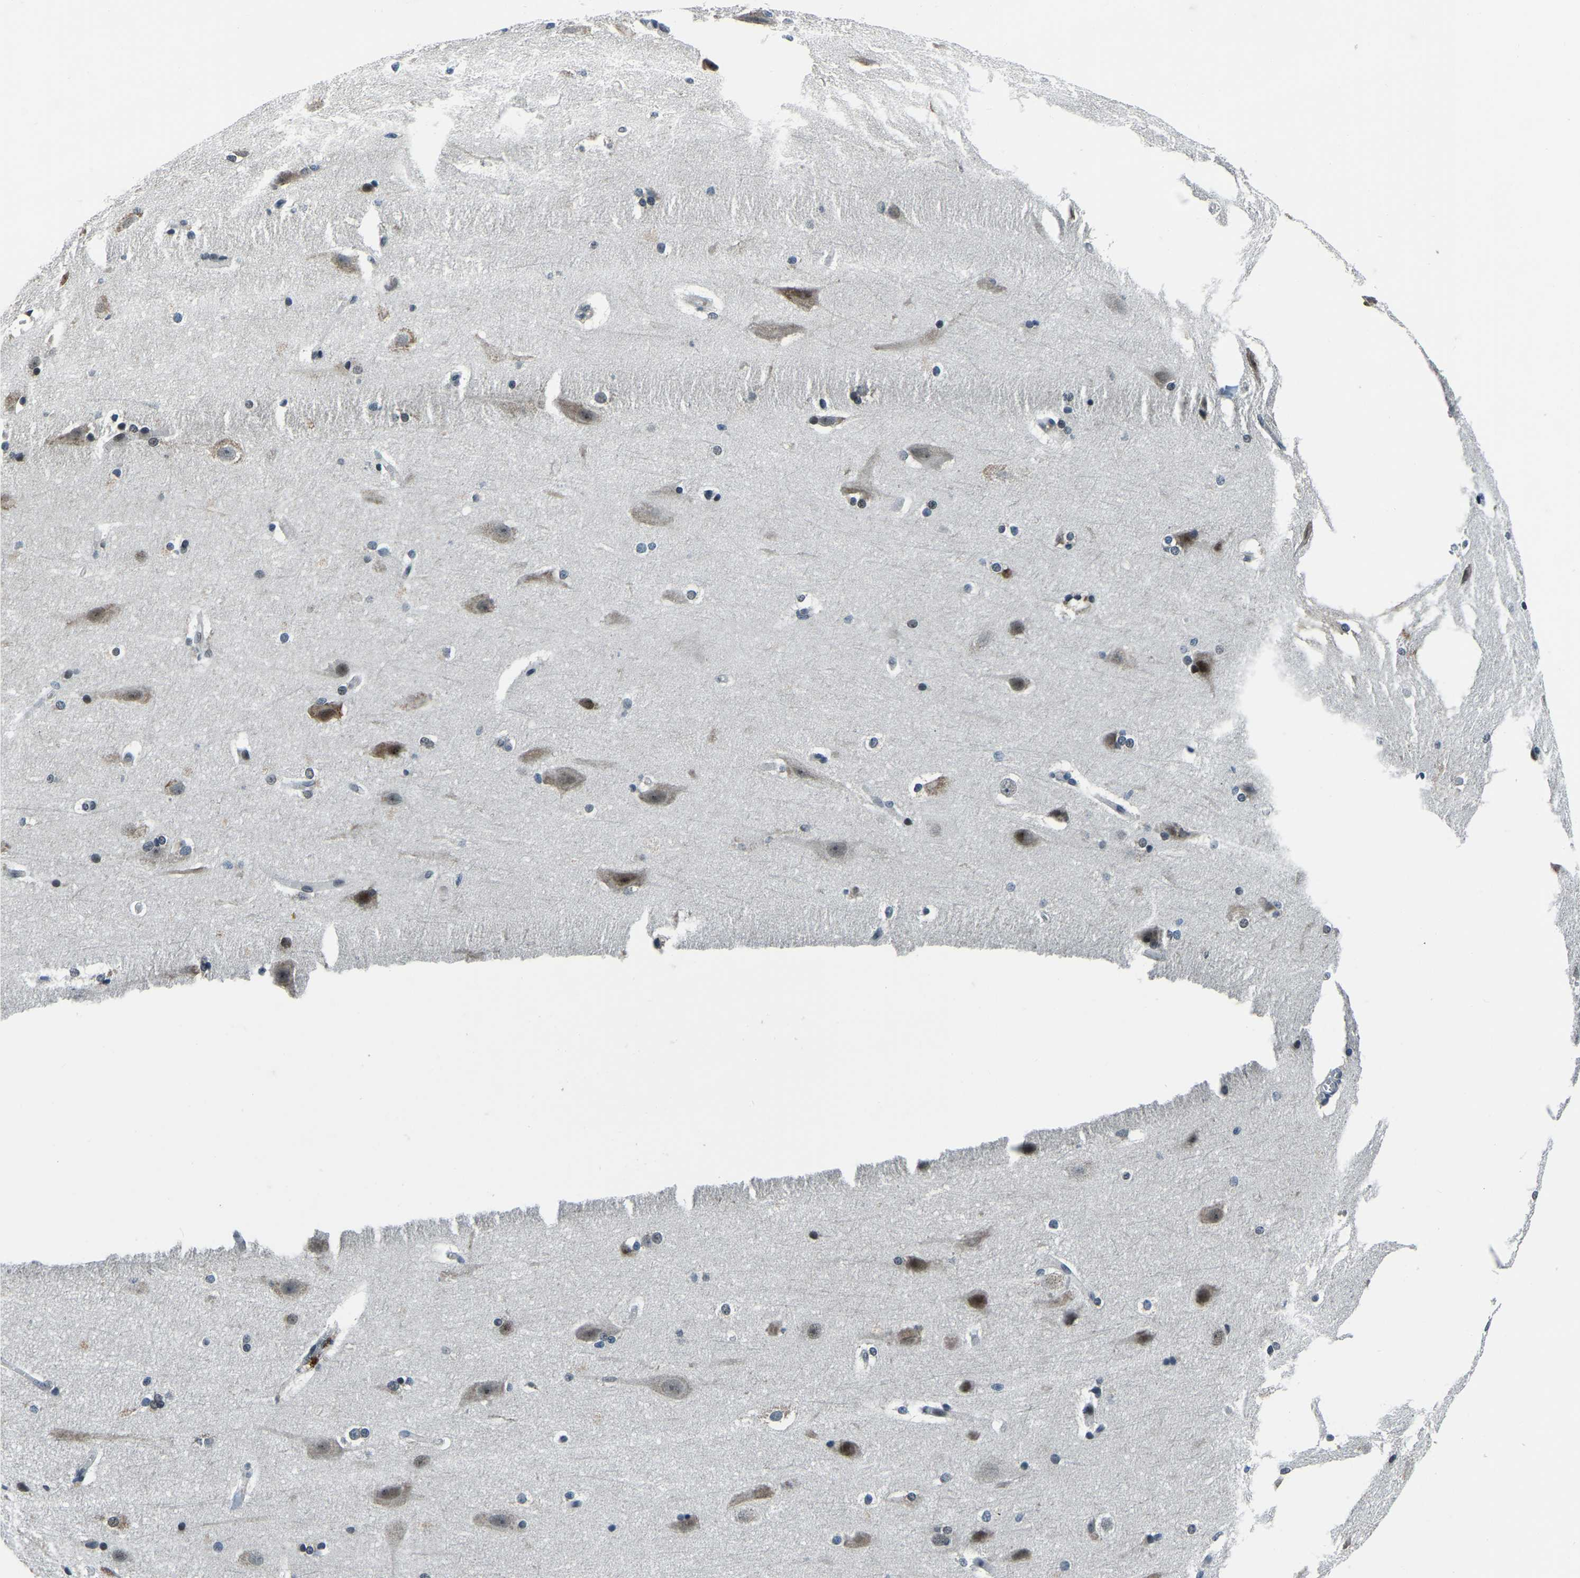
{"staining": {"intensity": "negative", "quantity": "none", "location": "none"}, "tissue": "cerebral cortex", "cell_type": "Endothelial cells", "image_type": "normal", "snomed": [{"axis": "morphology", "description": "Normal tissue, NOS"}, {"axis": "topography", "description": "Cerebral cortex"}, {"axis": "topography", "description": "Hippocampus"}], "caption": "Endothelial cells show no significant protein staining in unremarkable cerebral cortex.", "gene": "ING2", "patient": {"sex": "female", "age": 19}}